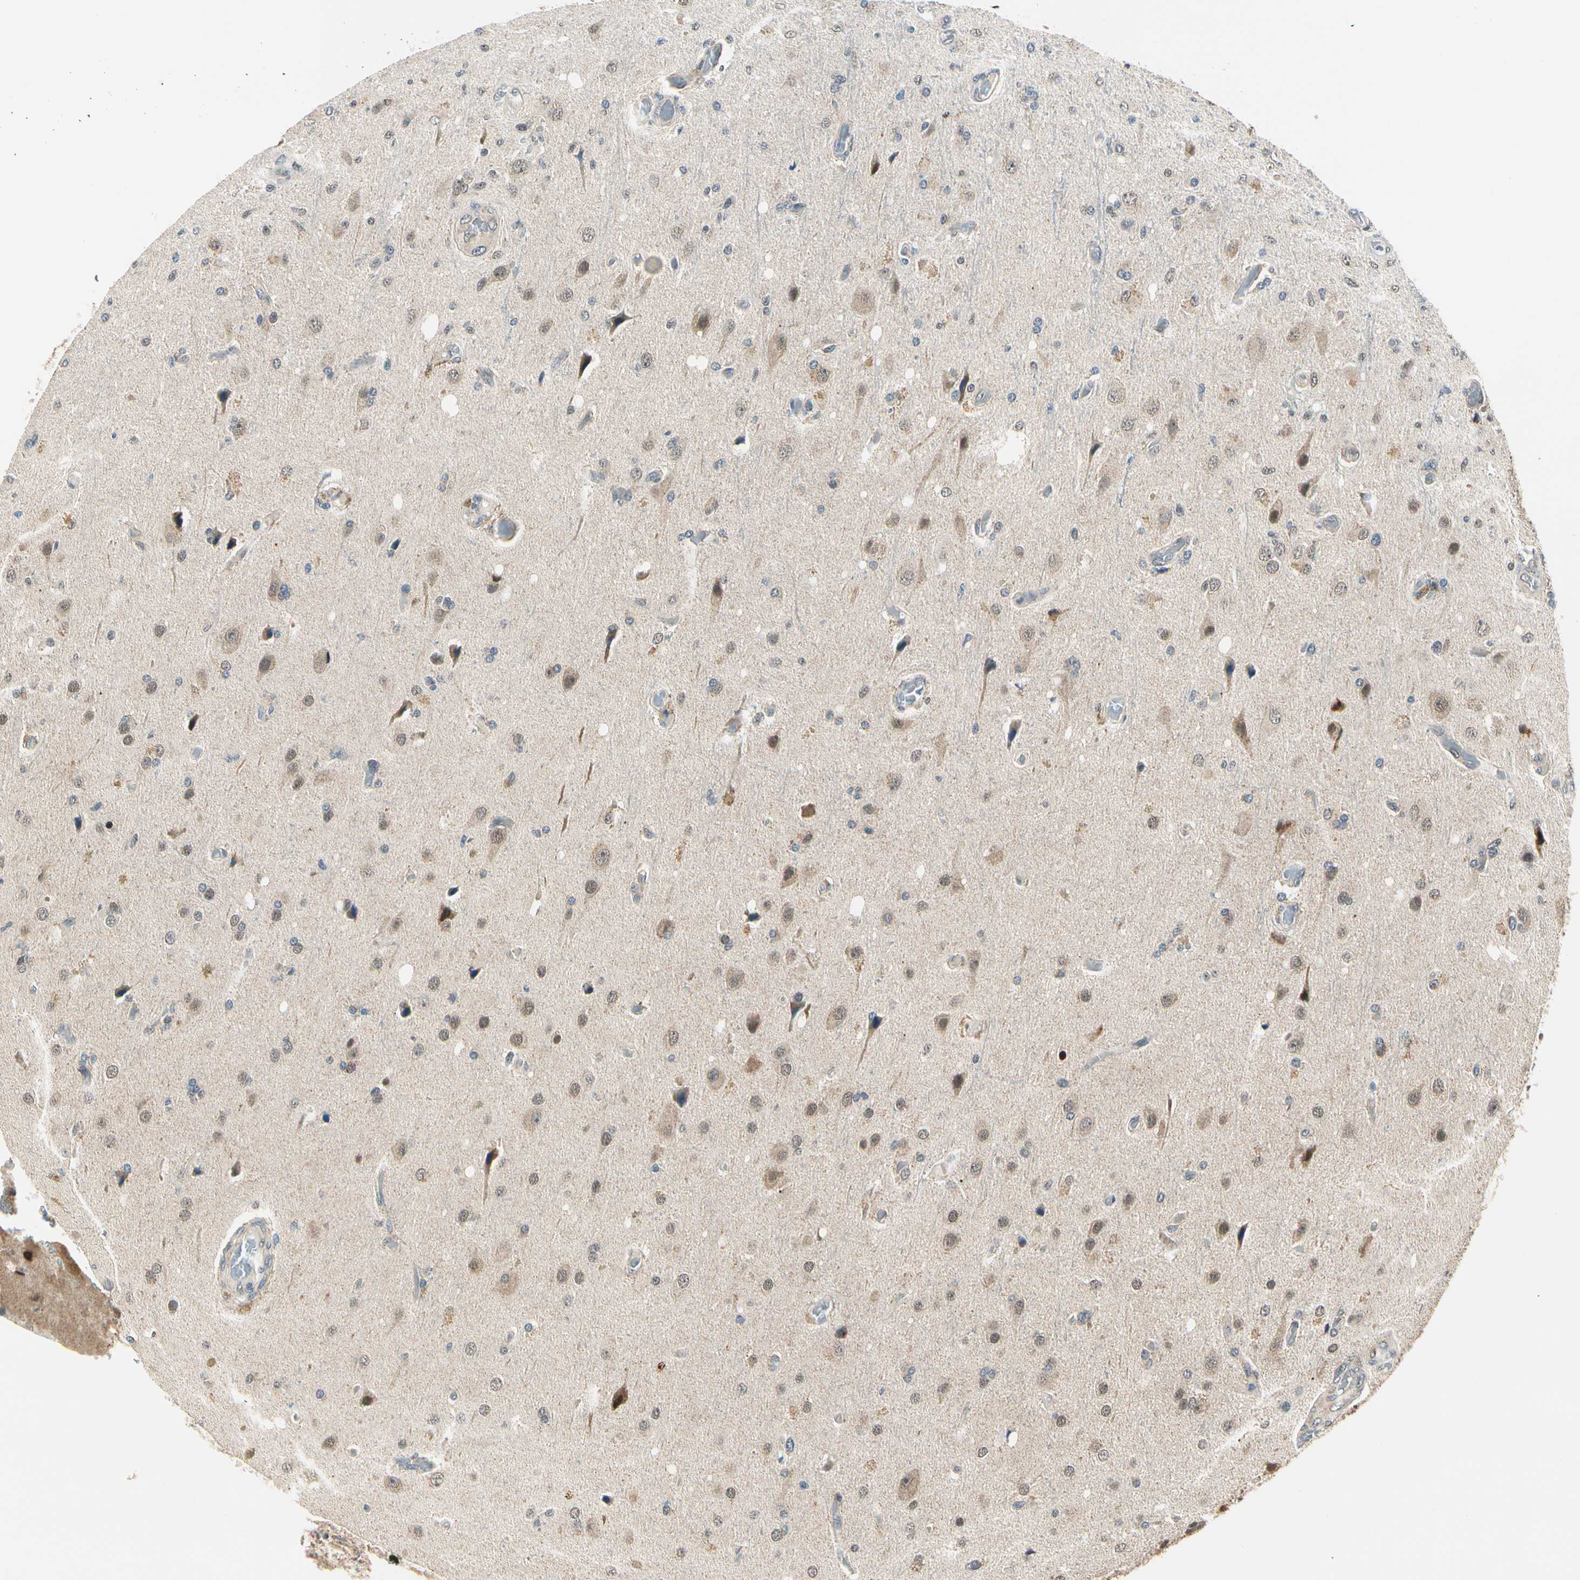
{"staining": {"intensity": "weak", "quantity": "25%-75%", "location": "cytoplasmic/membranous"}, "tissue": "glioma", "cell_type": "Tumor cells", "image_type": "cancer", "snomed": [{"axis": "morphology", "description": "Normal tissue, NOS"}, {"axis": "morphology", "description": "Glioma, malignant, High grade"}, {"axis": "topography", "description": "Cerebral cortex"}], "caption": "This image demonstrates glioma stained with IHC to label a protein in brown. The cytoplasmic/membranous of tumor cells show weak positivity for the protein. Nuclei are counter-stained blue.", "gene": "PDK2", "patient": {"sex": "male", "age": 77}}